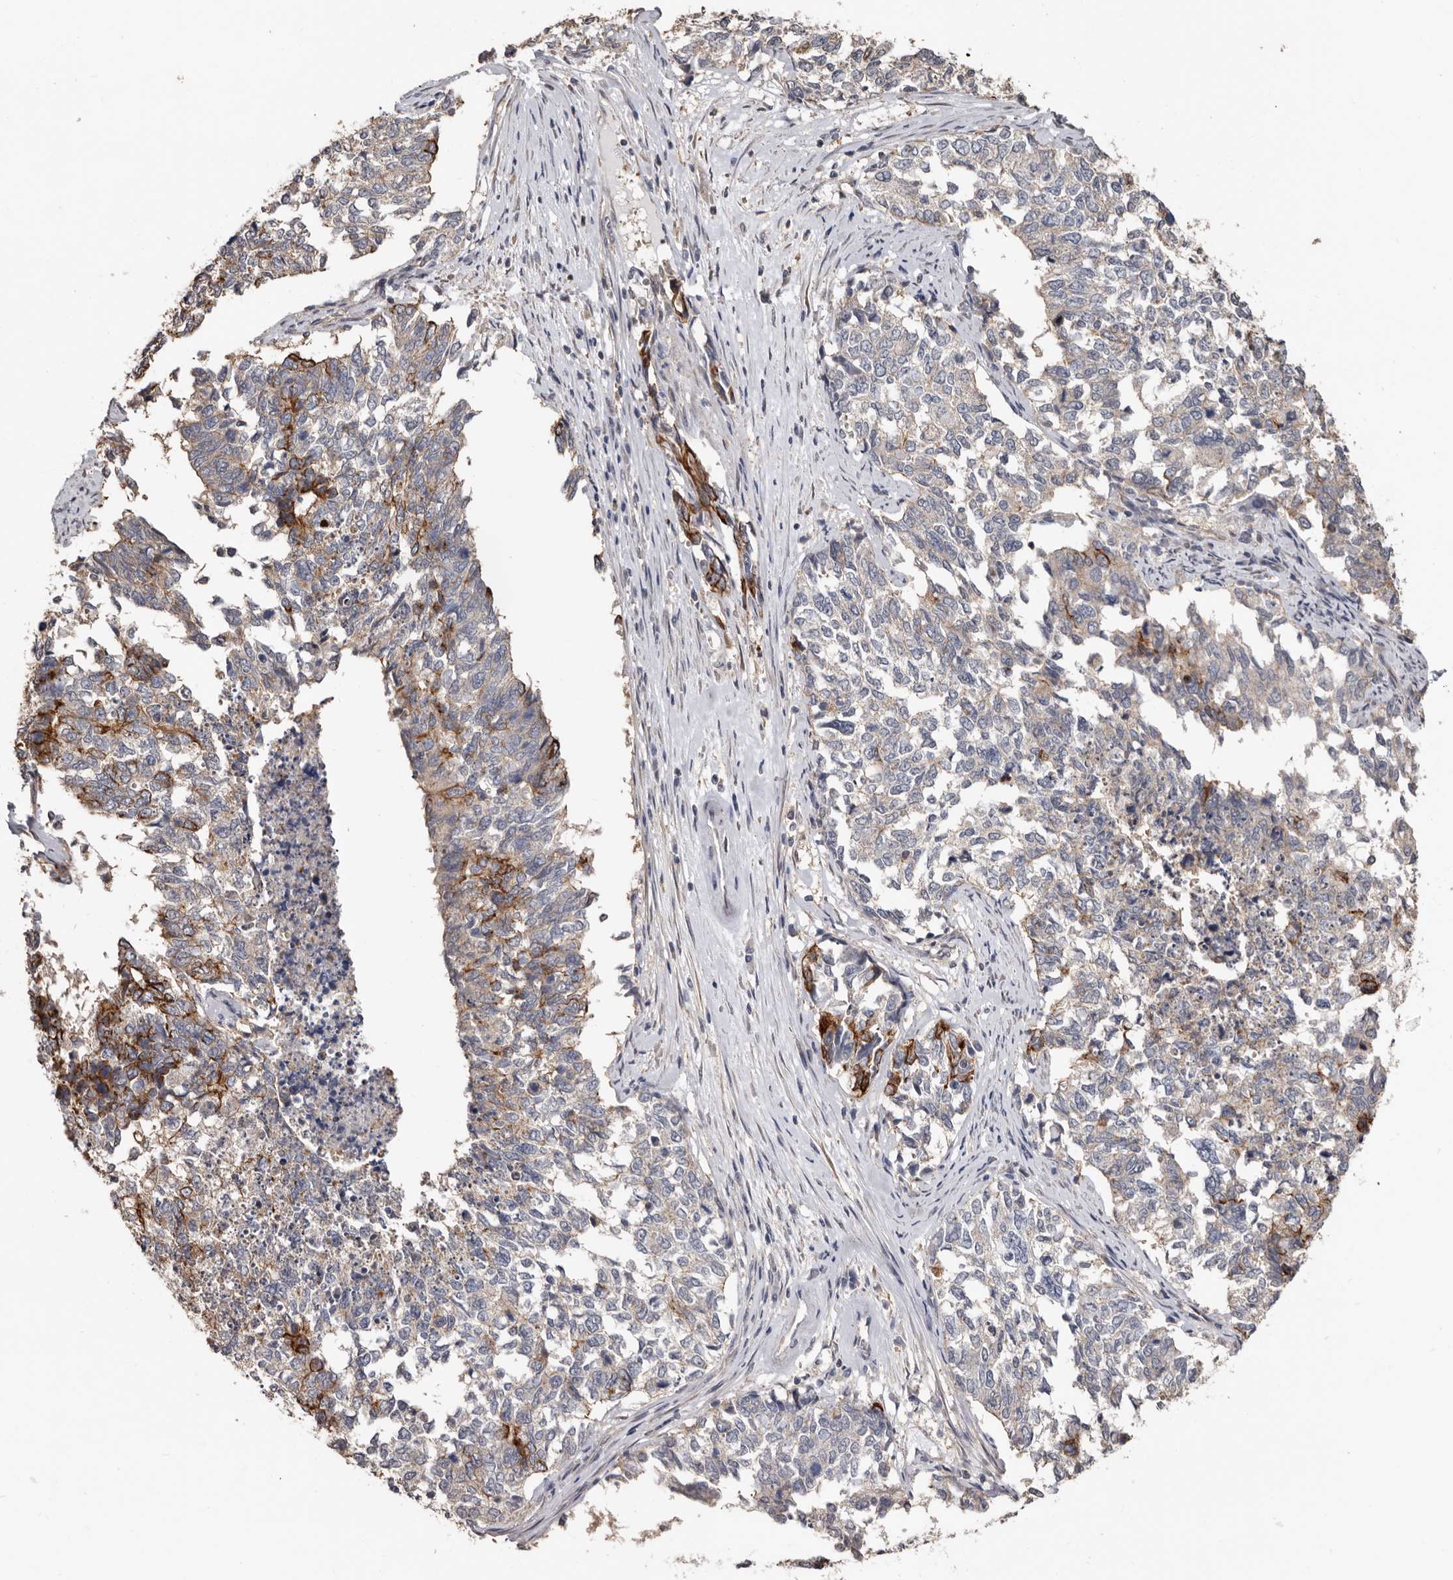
{"staining": {"intensity": "moderate", "quantity": "<25%", "location": "cytoplasmic/membranous"}, "tissue": "cervical cancer", "cell_type": "Tumor cells", "image_type": "cancer", "snomed": [{"axis": "morphology", "description": "Squamous cell carcinoma, NOS"}, {"axis": "topography", "description": "Cervix"}], "caption": "Cervical cancer (squamous cell carcinoma) stained with a protein marker demonstrates moderate staining in tumor cells.", "gene": "MRPL18", "patient": {"sex": "female", "age": 63}}